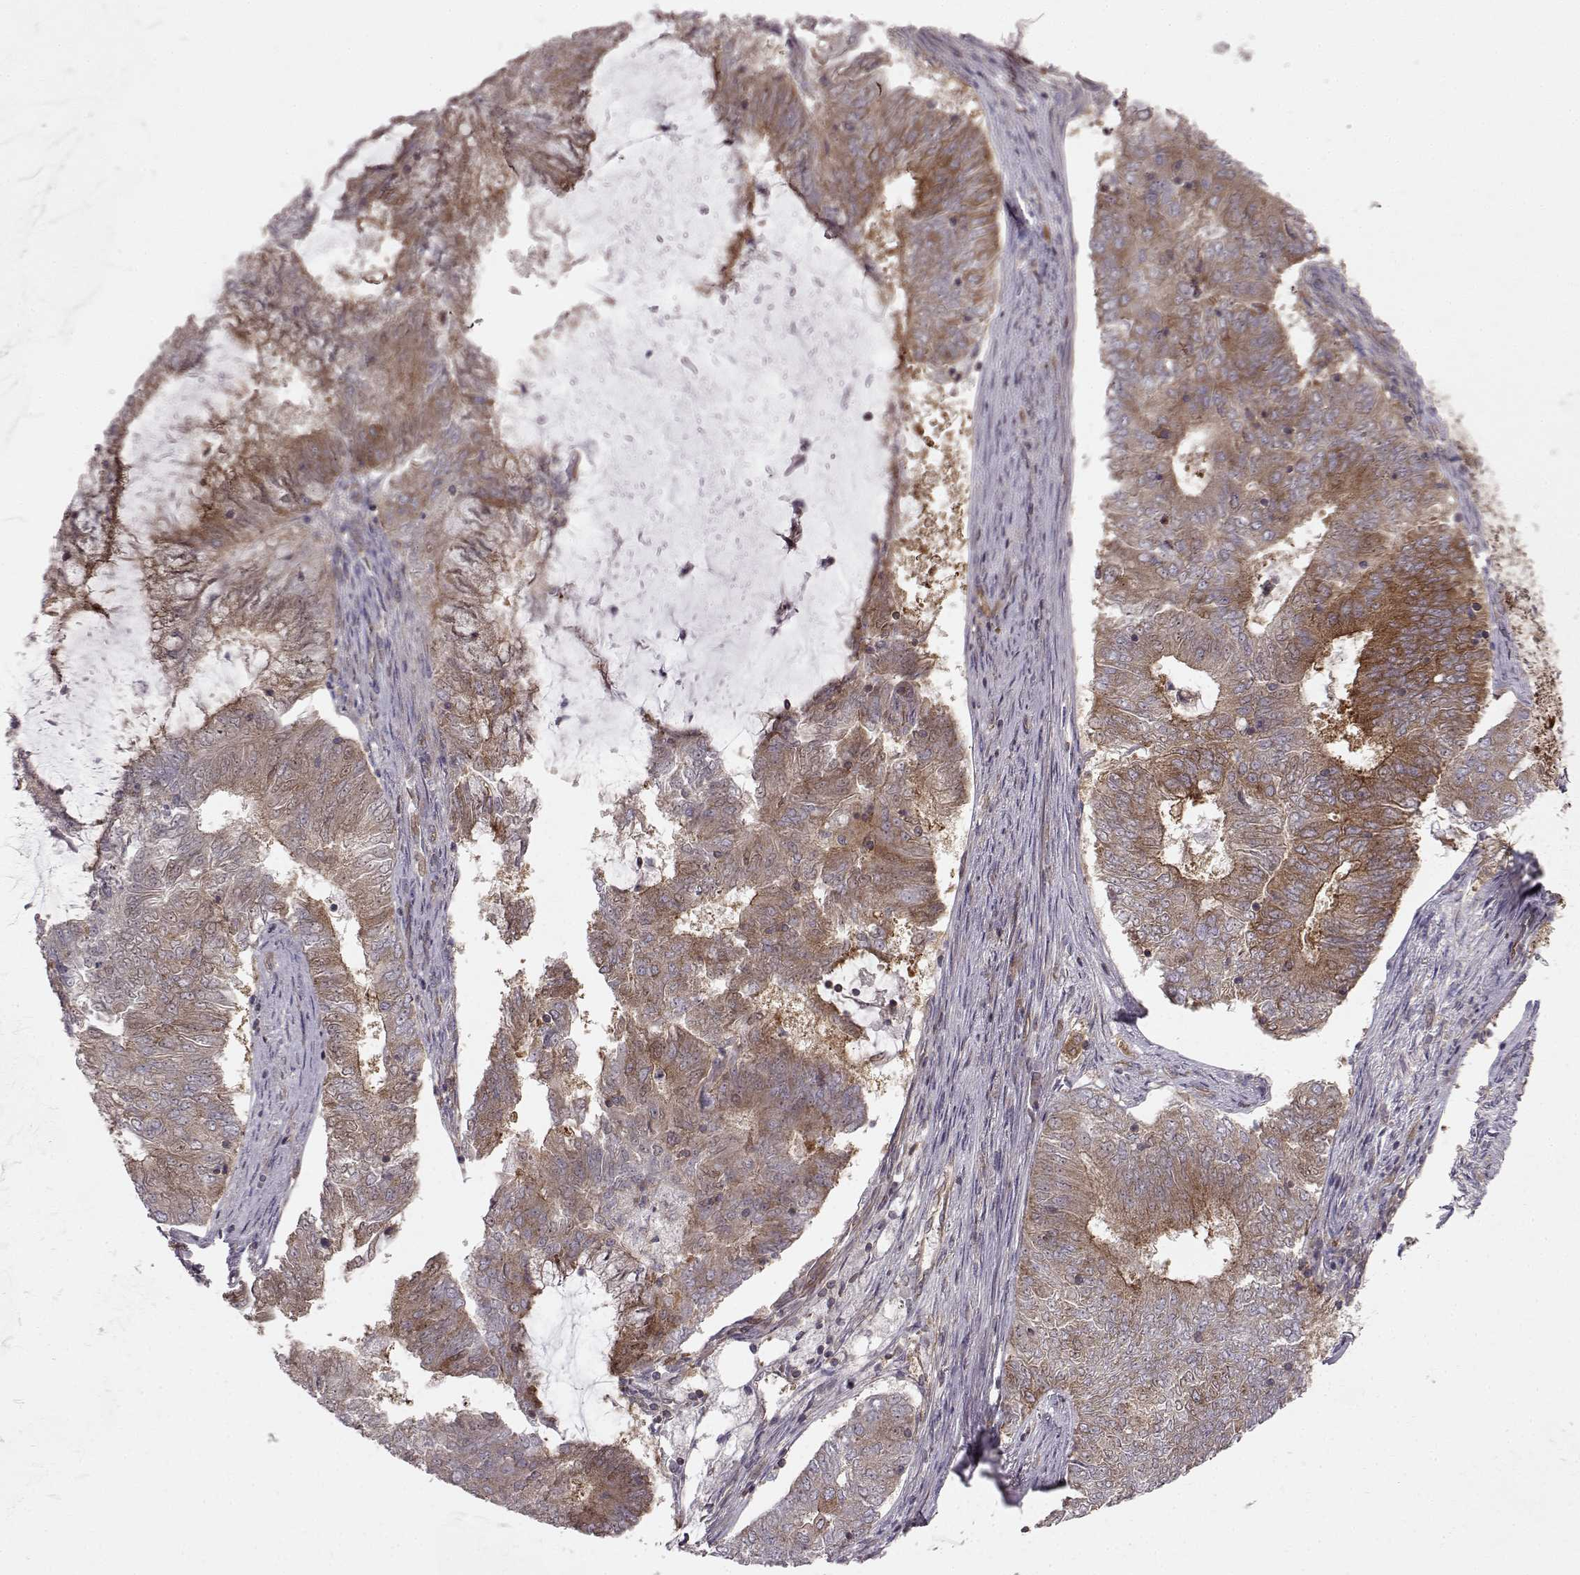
{"staining": {"intensity": "strong", "quantity": ">75%", "location": "cytoplasmic/membranous"}, "tissue": "endometrial cancer", "cell_type": "Tumor cells", "image_type": "cancer", "snomed": [{"axis": "morphology", "description": "Adenocarcinoma, NOS"}, {"axis": "topography", "description": "Endometrium"}], "caption": "The image demonstrates staining of endometrial cancer, revealing strong cytoplasmic/membranous protein expression (brown color) within tumor cells.", "gene": "RABGAP1", "patient": {"sex": "female", "age": 62}}